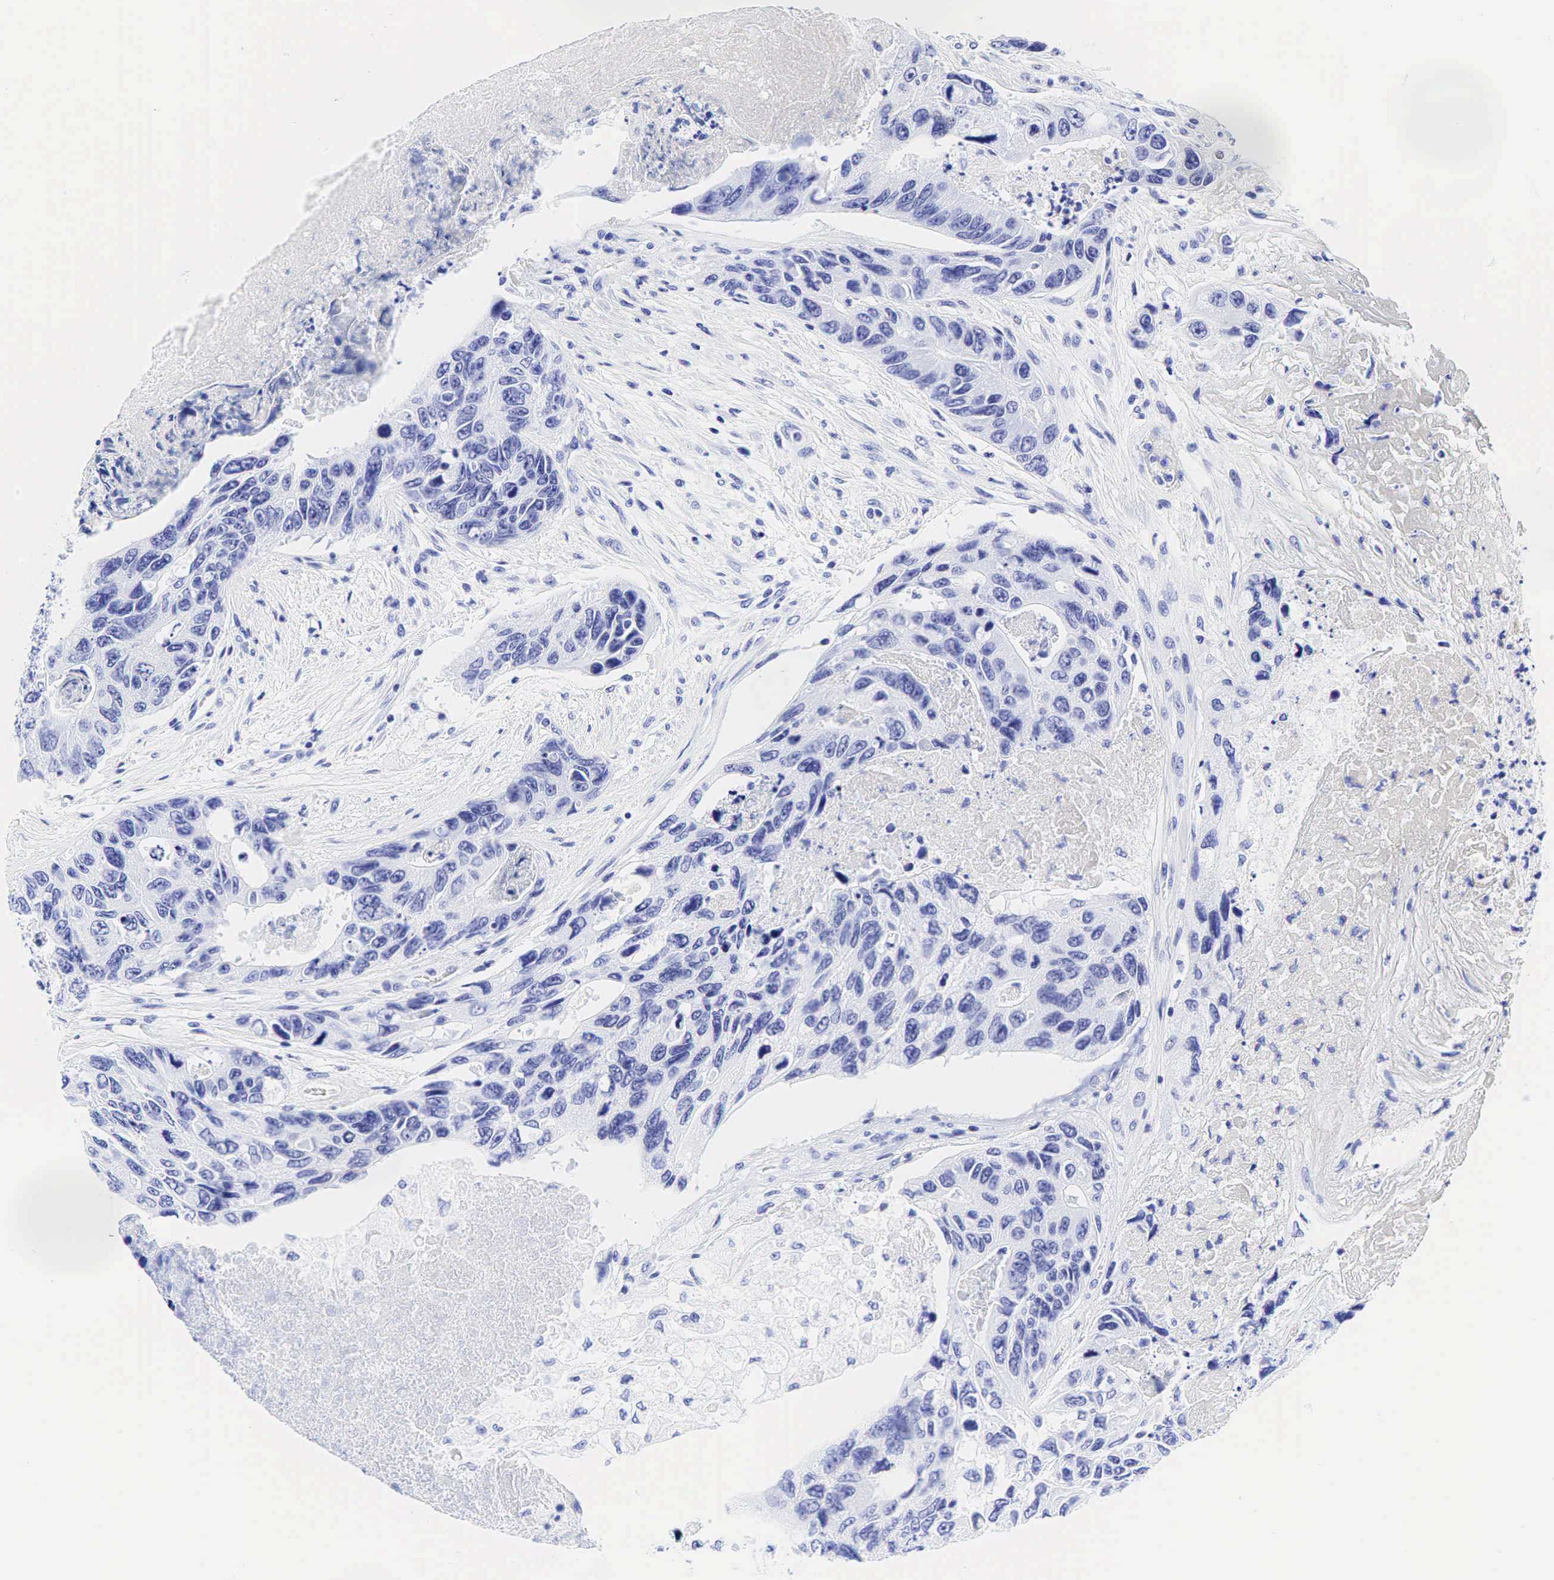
{"staining": {"intensity": "negative", "quantity": "none", "location": "none"}, "tissue": "colorectal cancer", "cell_type": "Tumor cells", "image_type": "cancer", "snomed": [{"axis": "morphology", "description": "Adenocarcinoma, NOS"}, {"axis": "topography", "description": "Colon"}], "caption": "Micrograph shows no significant protein staining in tumor cells of colorectal adenocarcinoma.", "gene": "CHGA", "patient": {"sex": "female", "age": 86}}